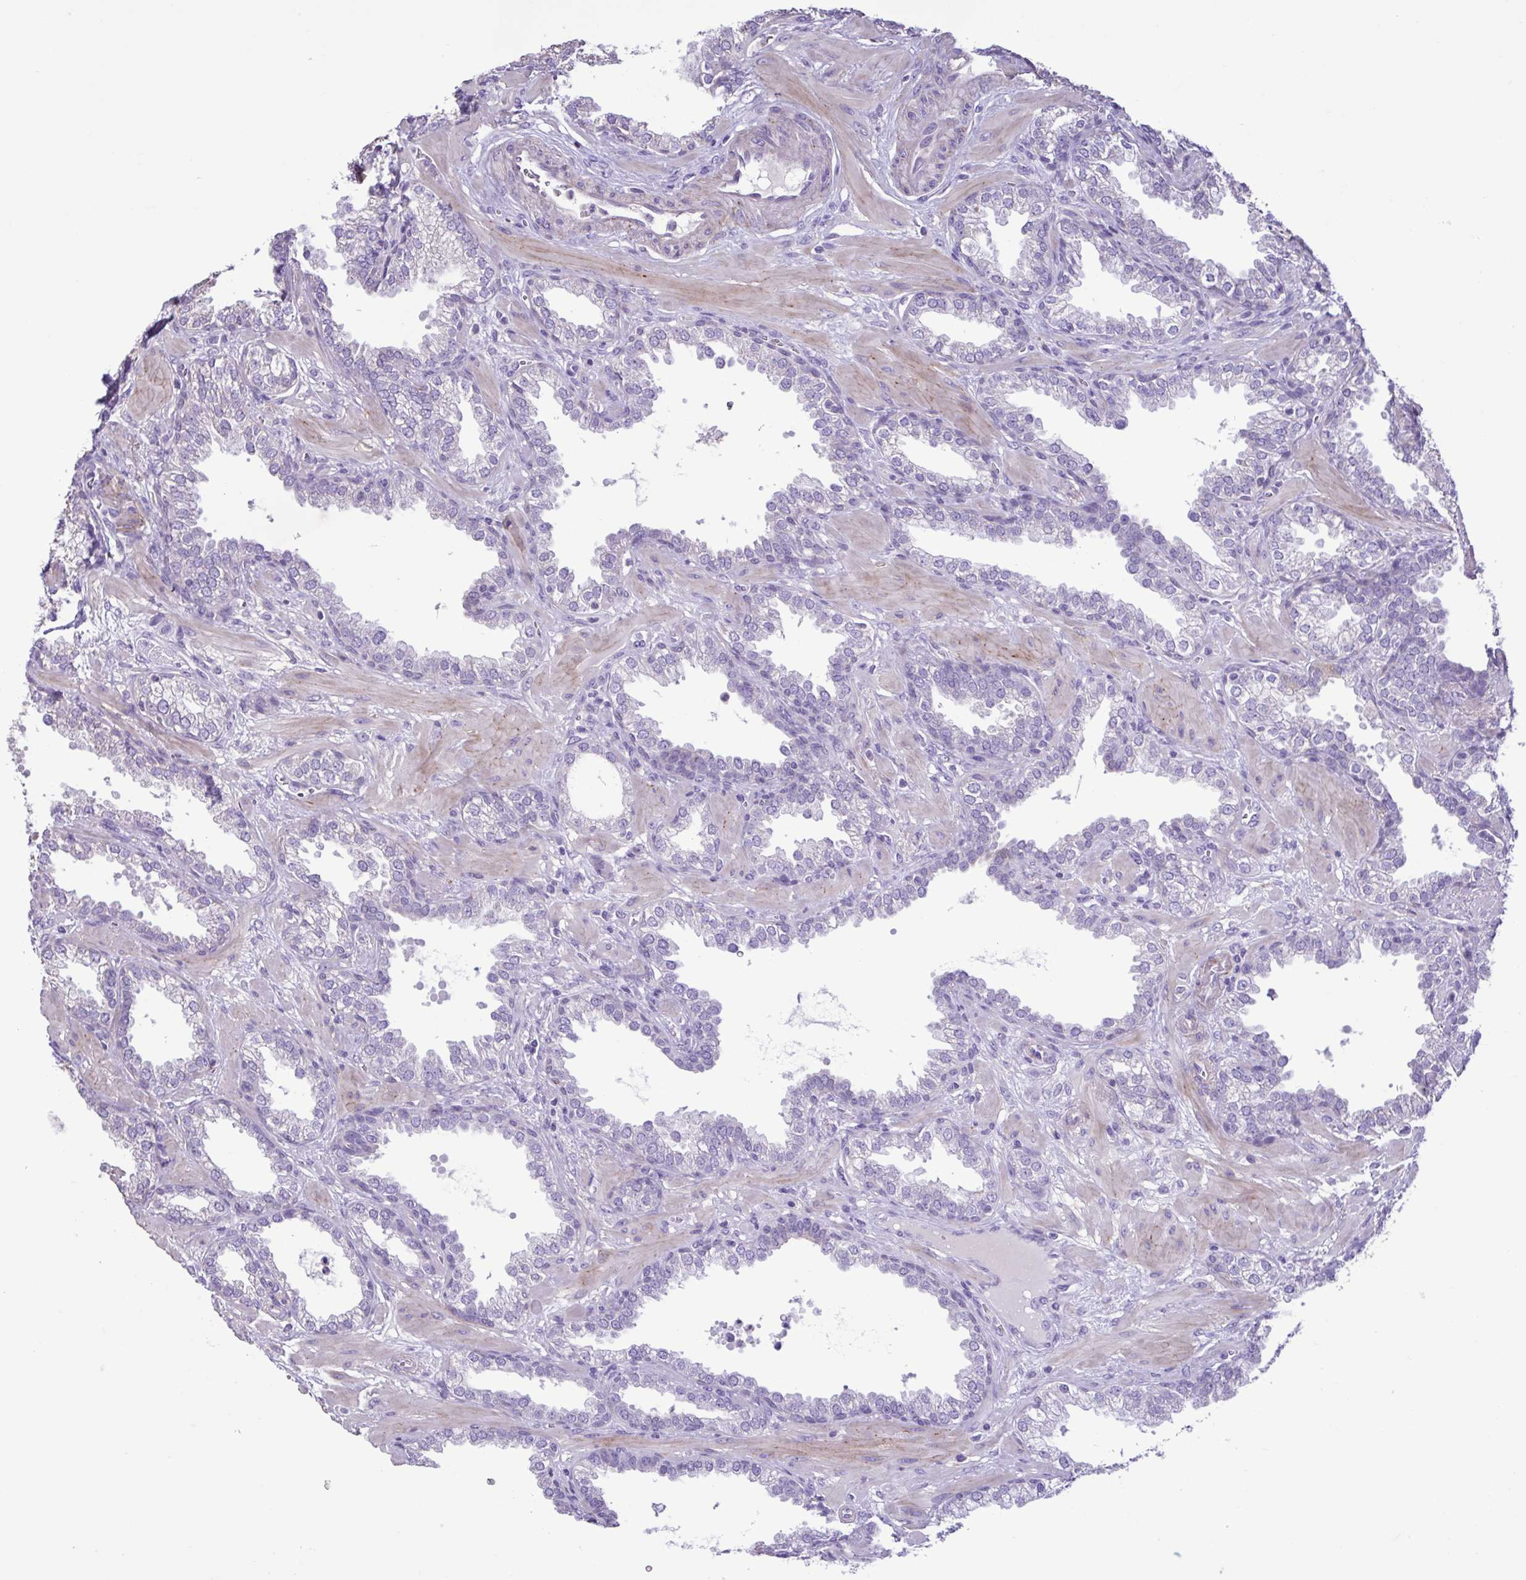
{"staining": {"intensity": "negative", "quantity": "none", "location": "none"}, "tissue": "prostate cancer", "cell_type": "Tumor cells", "image_type": "cancer", "snomed": [{"axis": "morphology", "description": "Adenocarcinoma, High grade"}, {"axis": "topography", "description": "Prostate"}], "caption": "Prostate cancer stained for a protein using immunohistochemistry (IHC) exhibits no positivity tumor cells.", "gene": "PLA2G4E", "patient": {"sex": "male", "age": 60}}